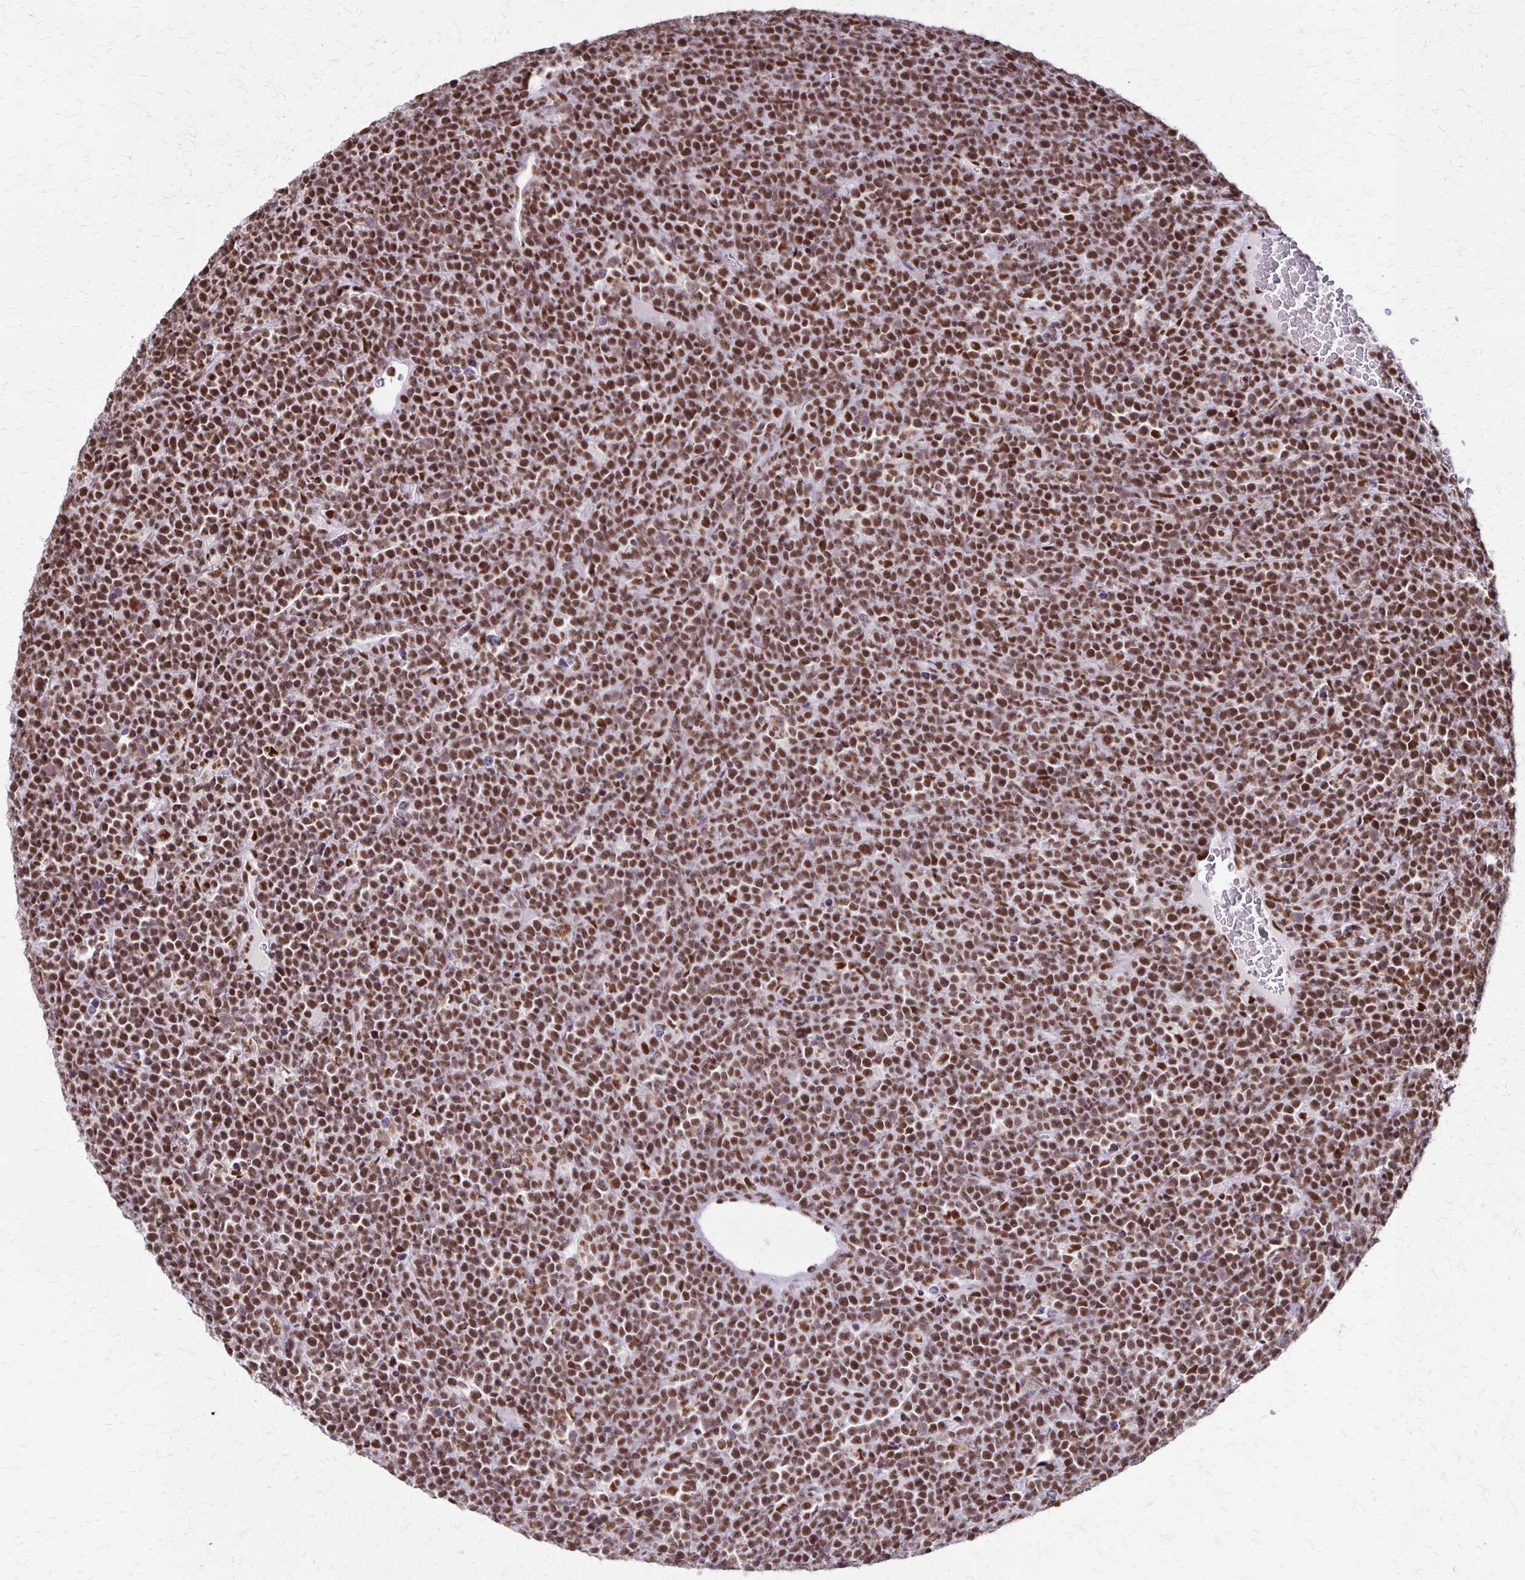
{"staining": {"intensity": "strong", "quantity": ">75%", "location": "nuclear"}, "tissue": "lymphoma", "cell_type": "Tumor cells", "image_type": "cancer", "snomed": [{"axis": "morphology", "description": "Malignant lymphoma, non-Hodgkin's type, High grade"}, {"axis": "topography", "description": "Ovary"}], "caption": "A high amount of strong nuclear positivity is present in about >75% of tumor cells in lymphoma tissue. The protein is stained brown, and the nuclei are stained in blue (DAB IHC with brightfield microscopy, high magnification).", "gene": "XRCC6", "patient": {"sex": "female", "age": 56}}